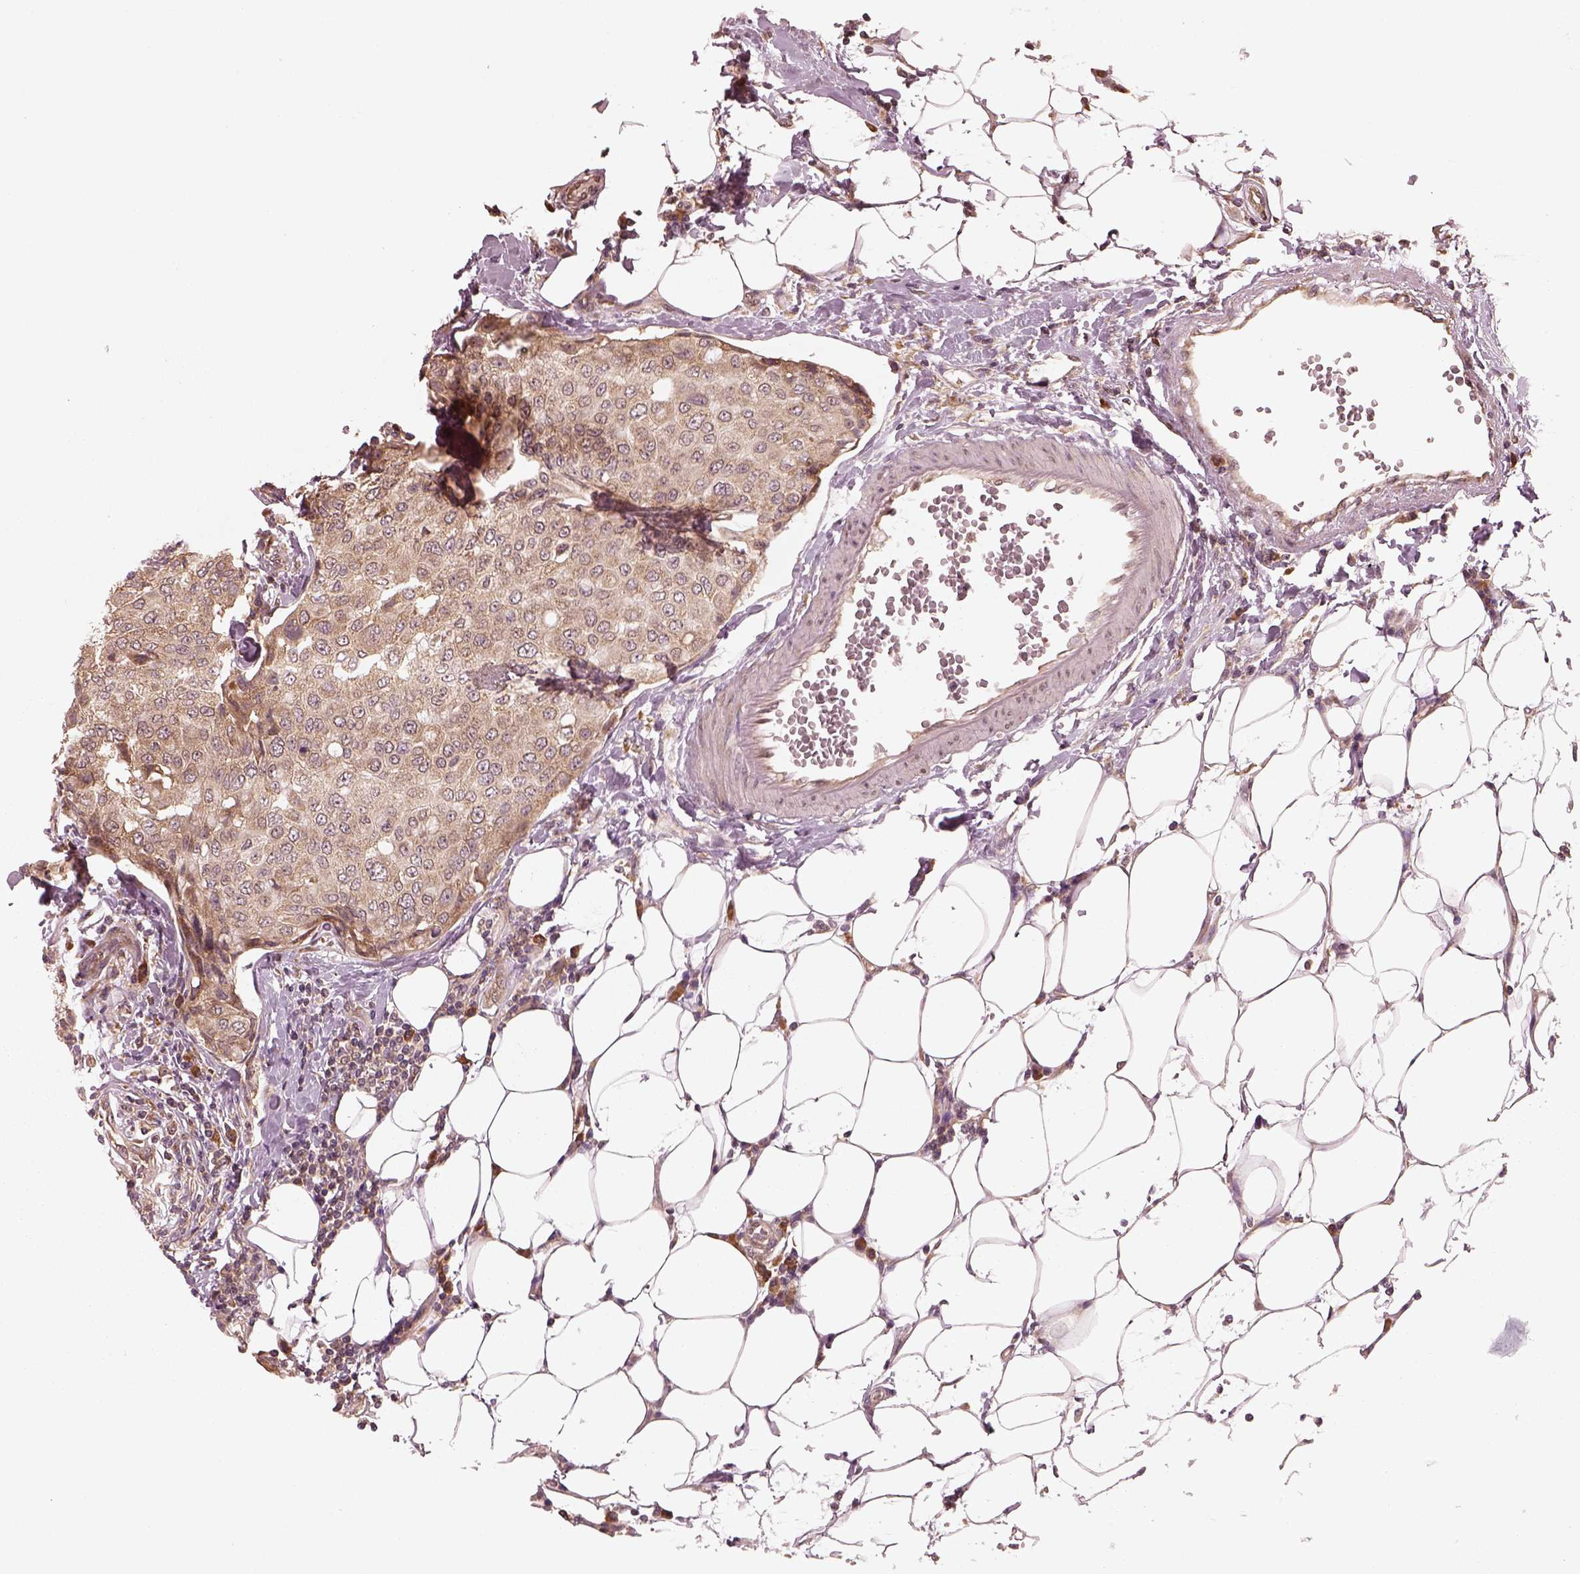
{"staining": {"intensity": "moderate", "quantity": ">75%", "location": "cytoplasmic/membranous"}, "tissue": "breast cancer", "cell_type": "Tumor cells", "image_type": "cancer", "snomed": [{"axis": "morphology", "description": "Duct carcinoma"}, {"axis": "topography", "description": "Breast"}], "caption": "Infiltrating ductal carcinoma (breast) was stained to show a protein in brown. There is medium levels of moderate cytoplasmic/membranous expression in approximately >75% of tumor cells. (DAB (3,3'-diaminobenzidine) IHC with brightfield microscopy, high magnification).", "gene": "RPS5", "patient": {"sex": "female", "age": 27}}